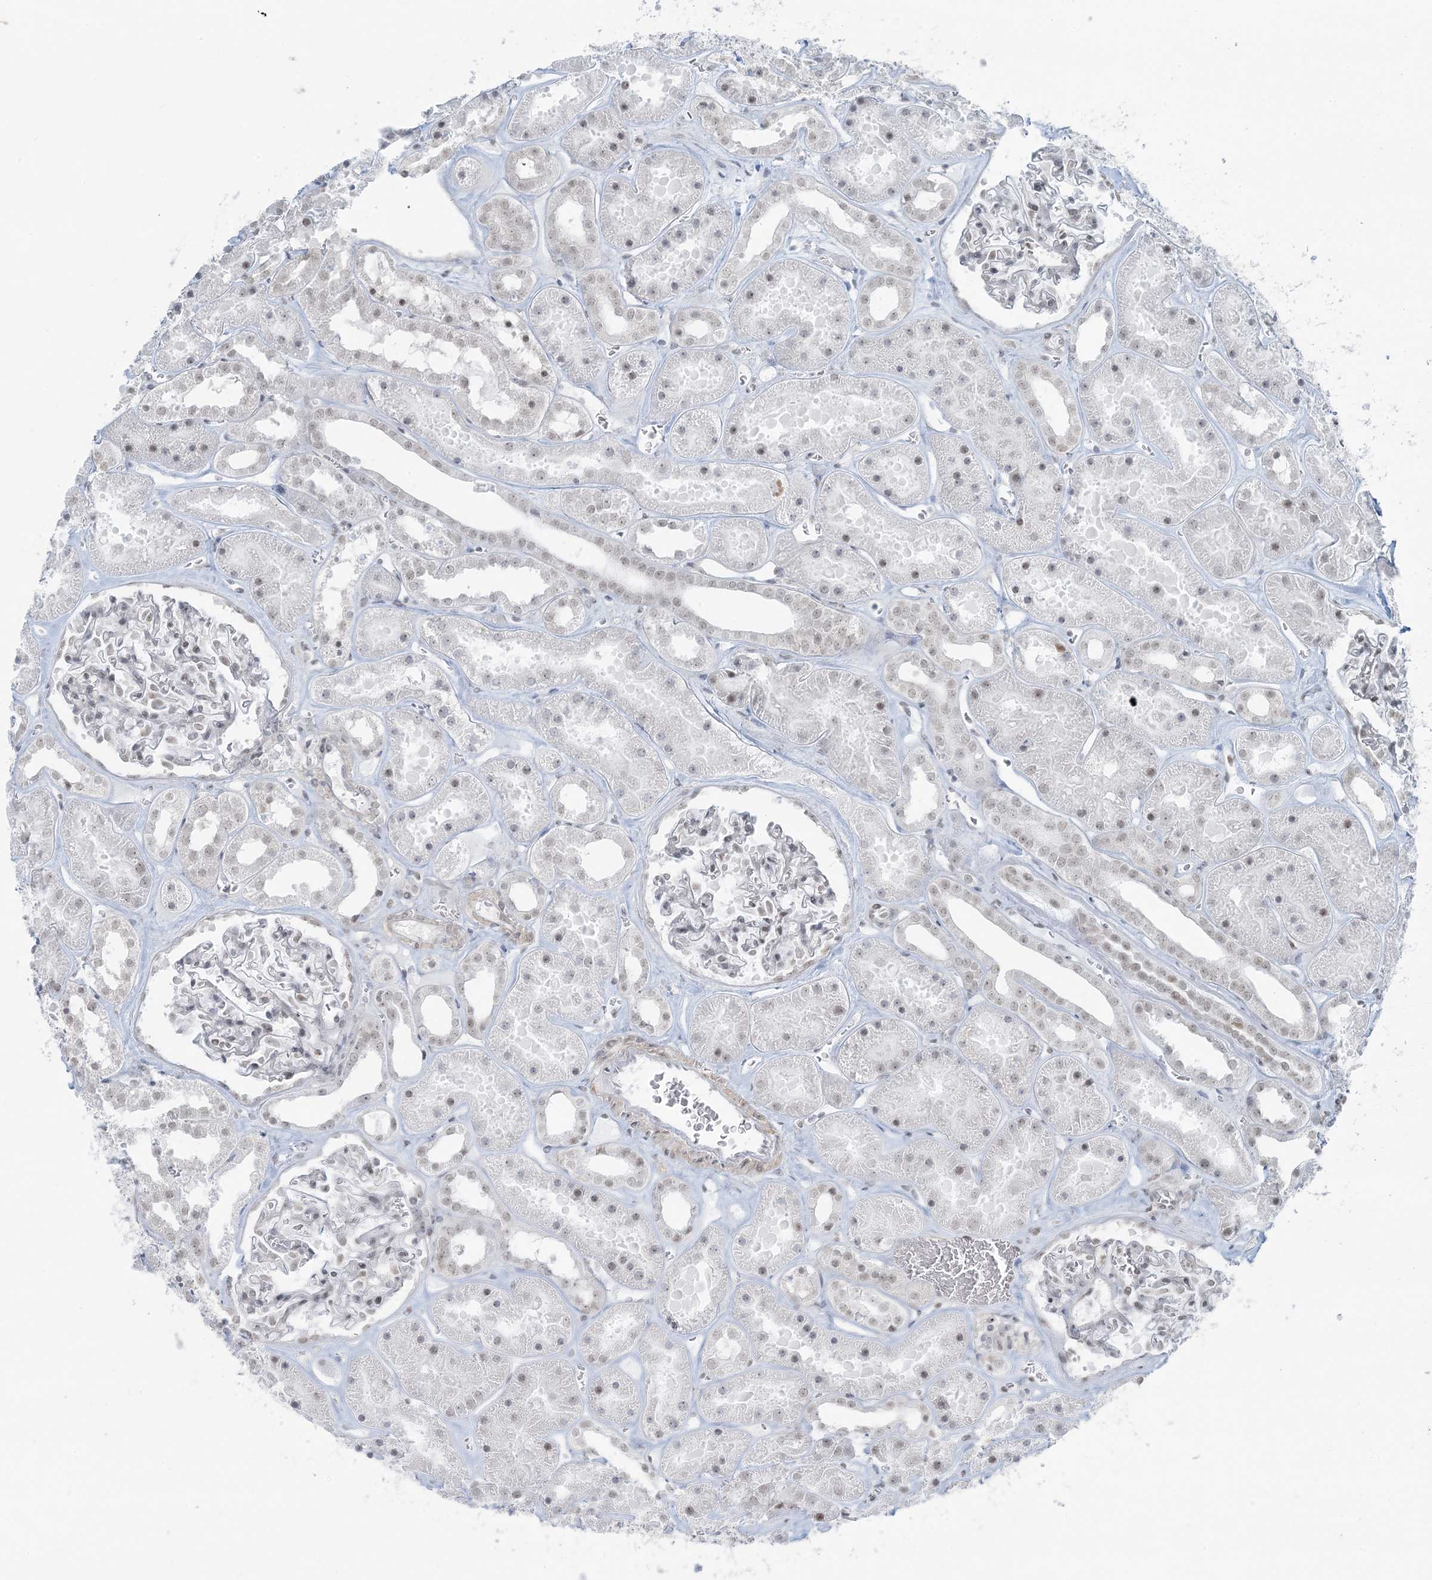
{"staining": {"intensity": "moderate", "quantity": "<25%", "location": "nuclear"}, "tissue": "kidney", "cell_type": "Cells in glomeruli", "image_type": "normal", "snomed": [{"axis": "morphology", "description": "Normal tissue, NOS"}, {"axis": "topography", "description": "Kidney"}], "caption": "A micrograph of kidney stained for a protein demonstrates moderate nuclear brown staining in cells in glomeruli. The staining was performed using DAB (3,3'-diaminobenzidine), with brown indicating positive protein expression. Nuclei are stained blue with hematoxylin.", "gene": "ZNF787", "patient": {"sex": "female", "age": 41}}